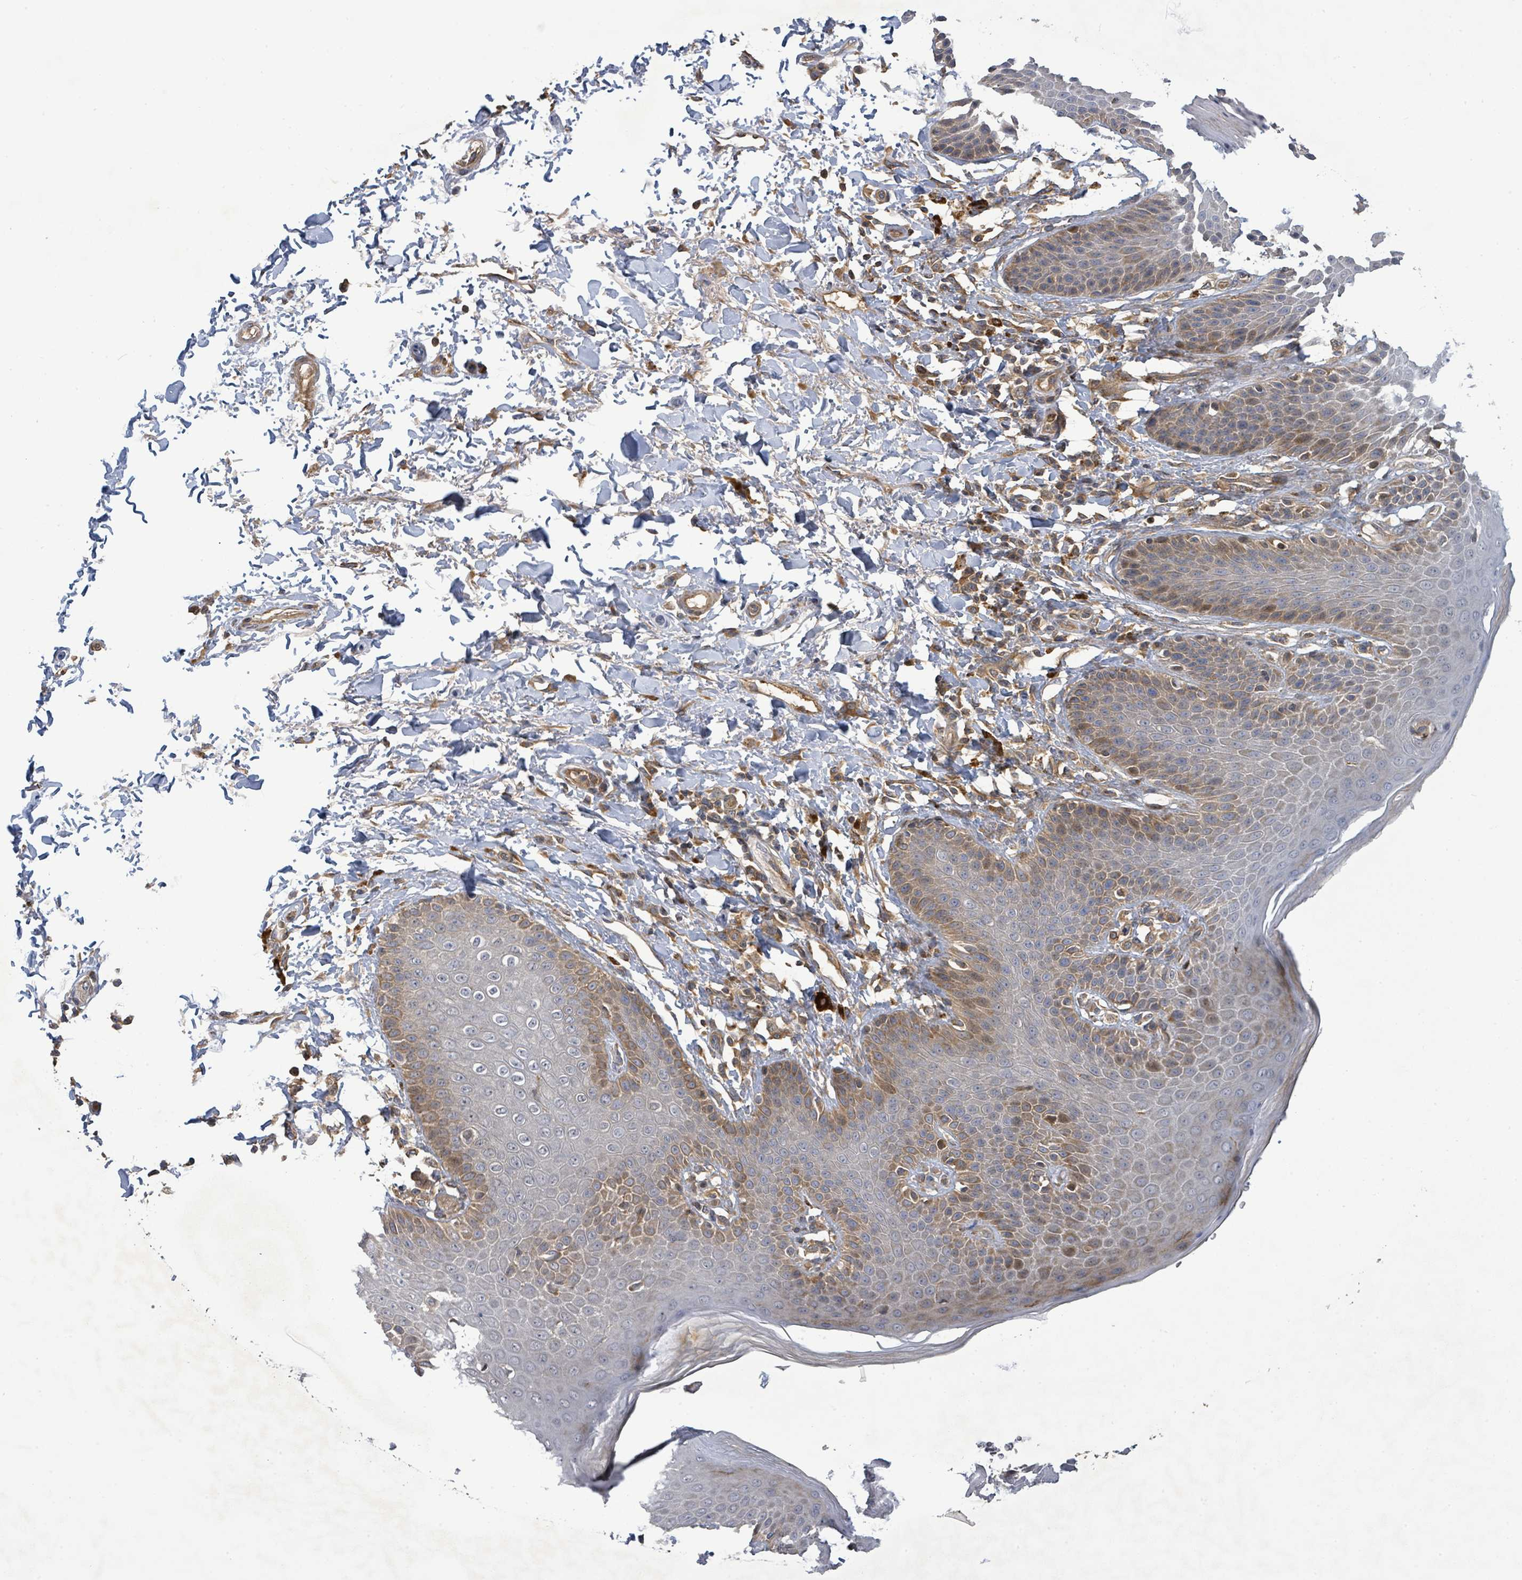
{"staining": {"intensity": "moderate", "quantity": "<25%", "location": "cytoplasmic/membranous"}, "tissue": "skin", "cell_type": "Epidermal cells", "image_type": "normal", "snomed": [{"axis": "morphology", "description": "Normal tissue, NOS"}, {"axis": "topography", "description": "Peripheral nerve tissue"}], "caption": "Skin stained with DAB (3,3'-diaminobenzidine) immunohistochemistry (IHC) shows low levels of moderate cytoplasmic/membranous staining in about <25% of epidermal cells.", "gene": "STARD4", "patient": {"sex": "male", "age": 51}}